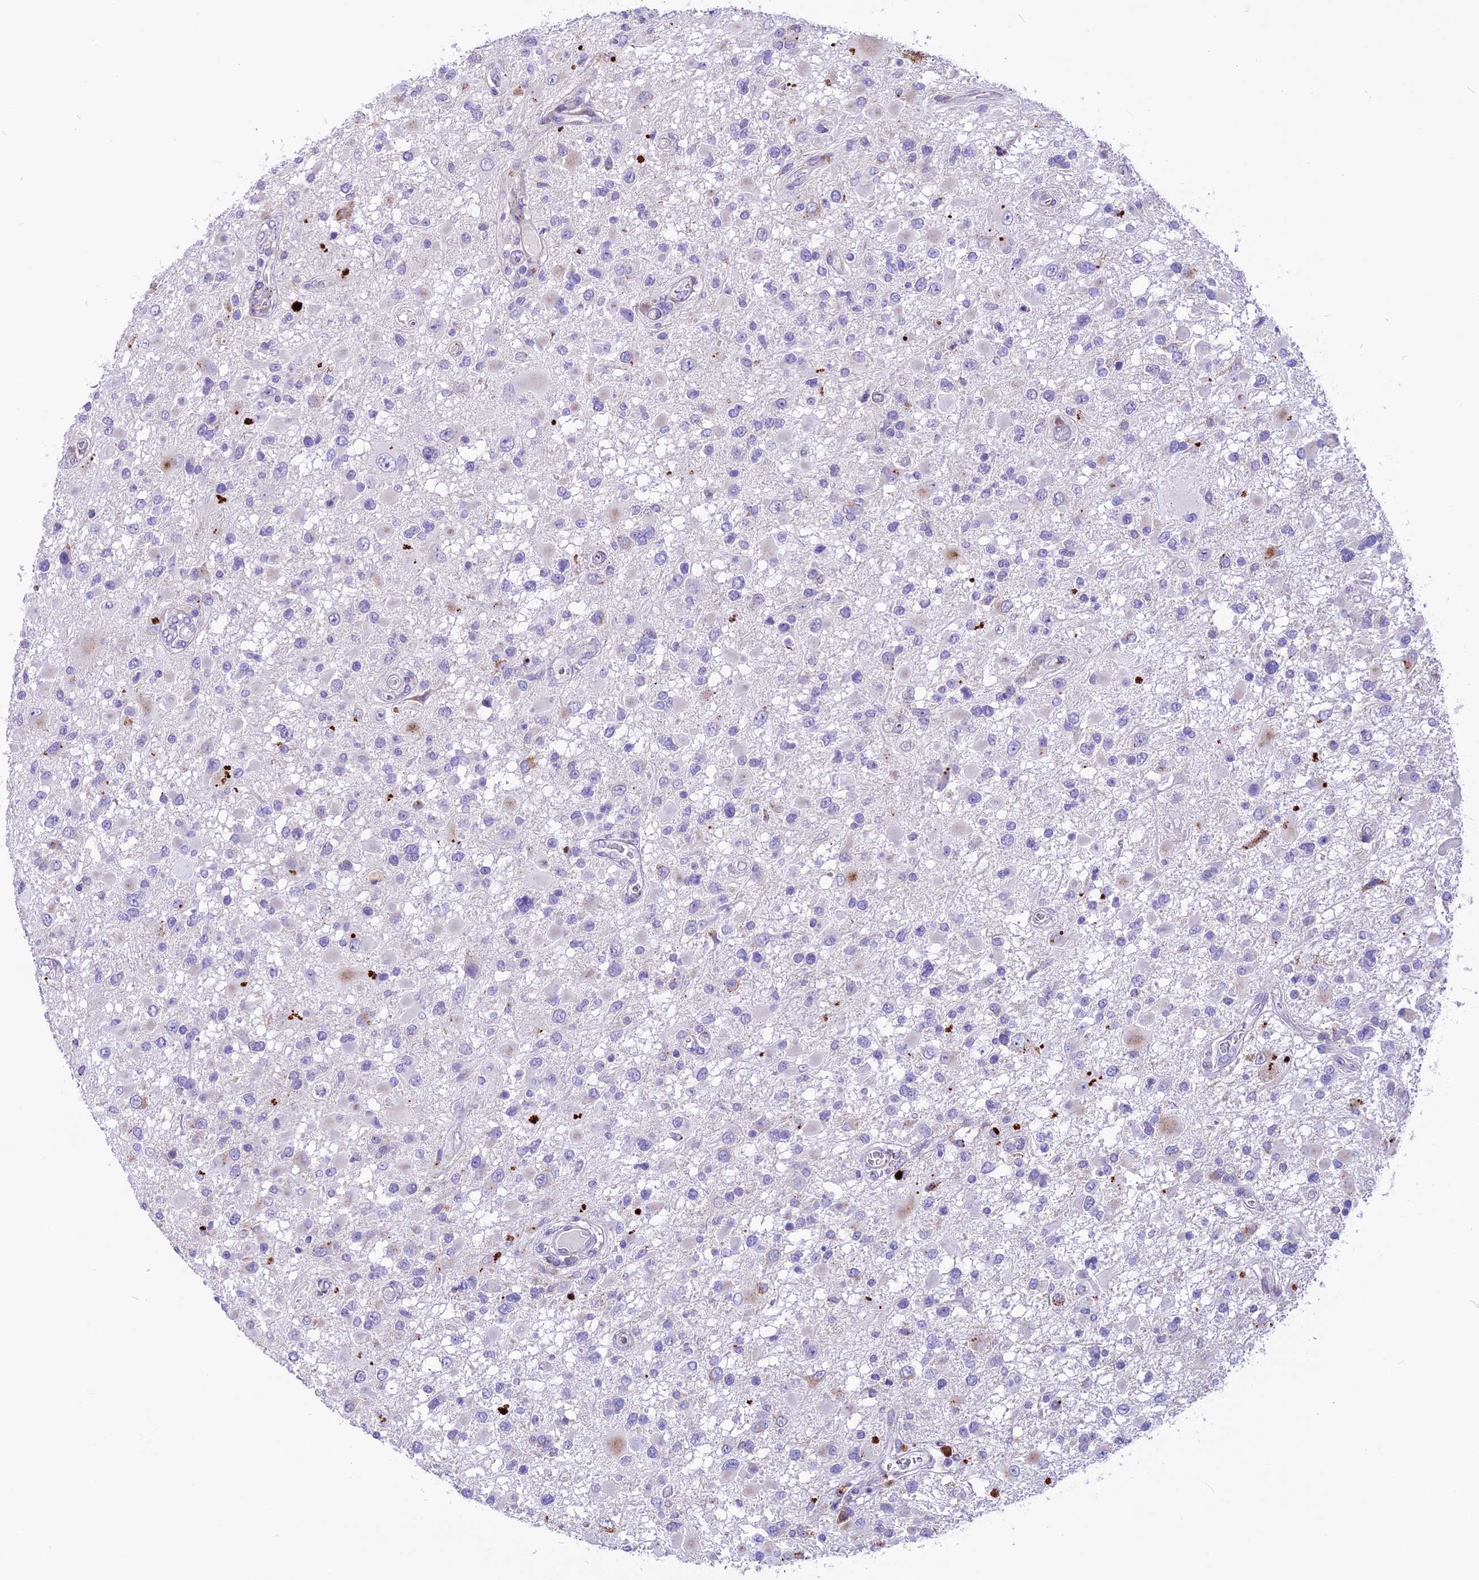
{"staining": {"intensity": "negative", "quantity": "none", "location": "none"}, "tissue": "glioma", "cell_type": "Tumor cells", "image_type": "cancer", "snomed": [{"axis": "morphology", "description": "Glioma, malignant, High grade"}, {"axis": "topography", "description": "Brain"}], "caption": "Immunohistochemistry (IHC) micrograph of human glioma stained for a protein (brown), which exhibits no positivity in tumor cells.", "gene": "THRSP", "patient": {"sex": "male", "age": 53}}